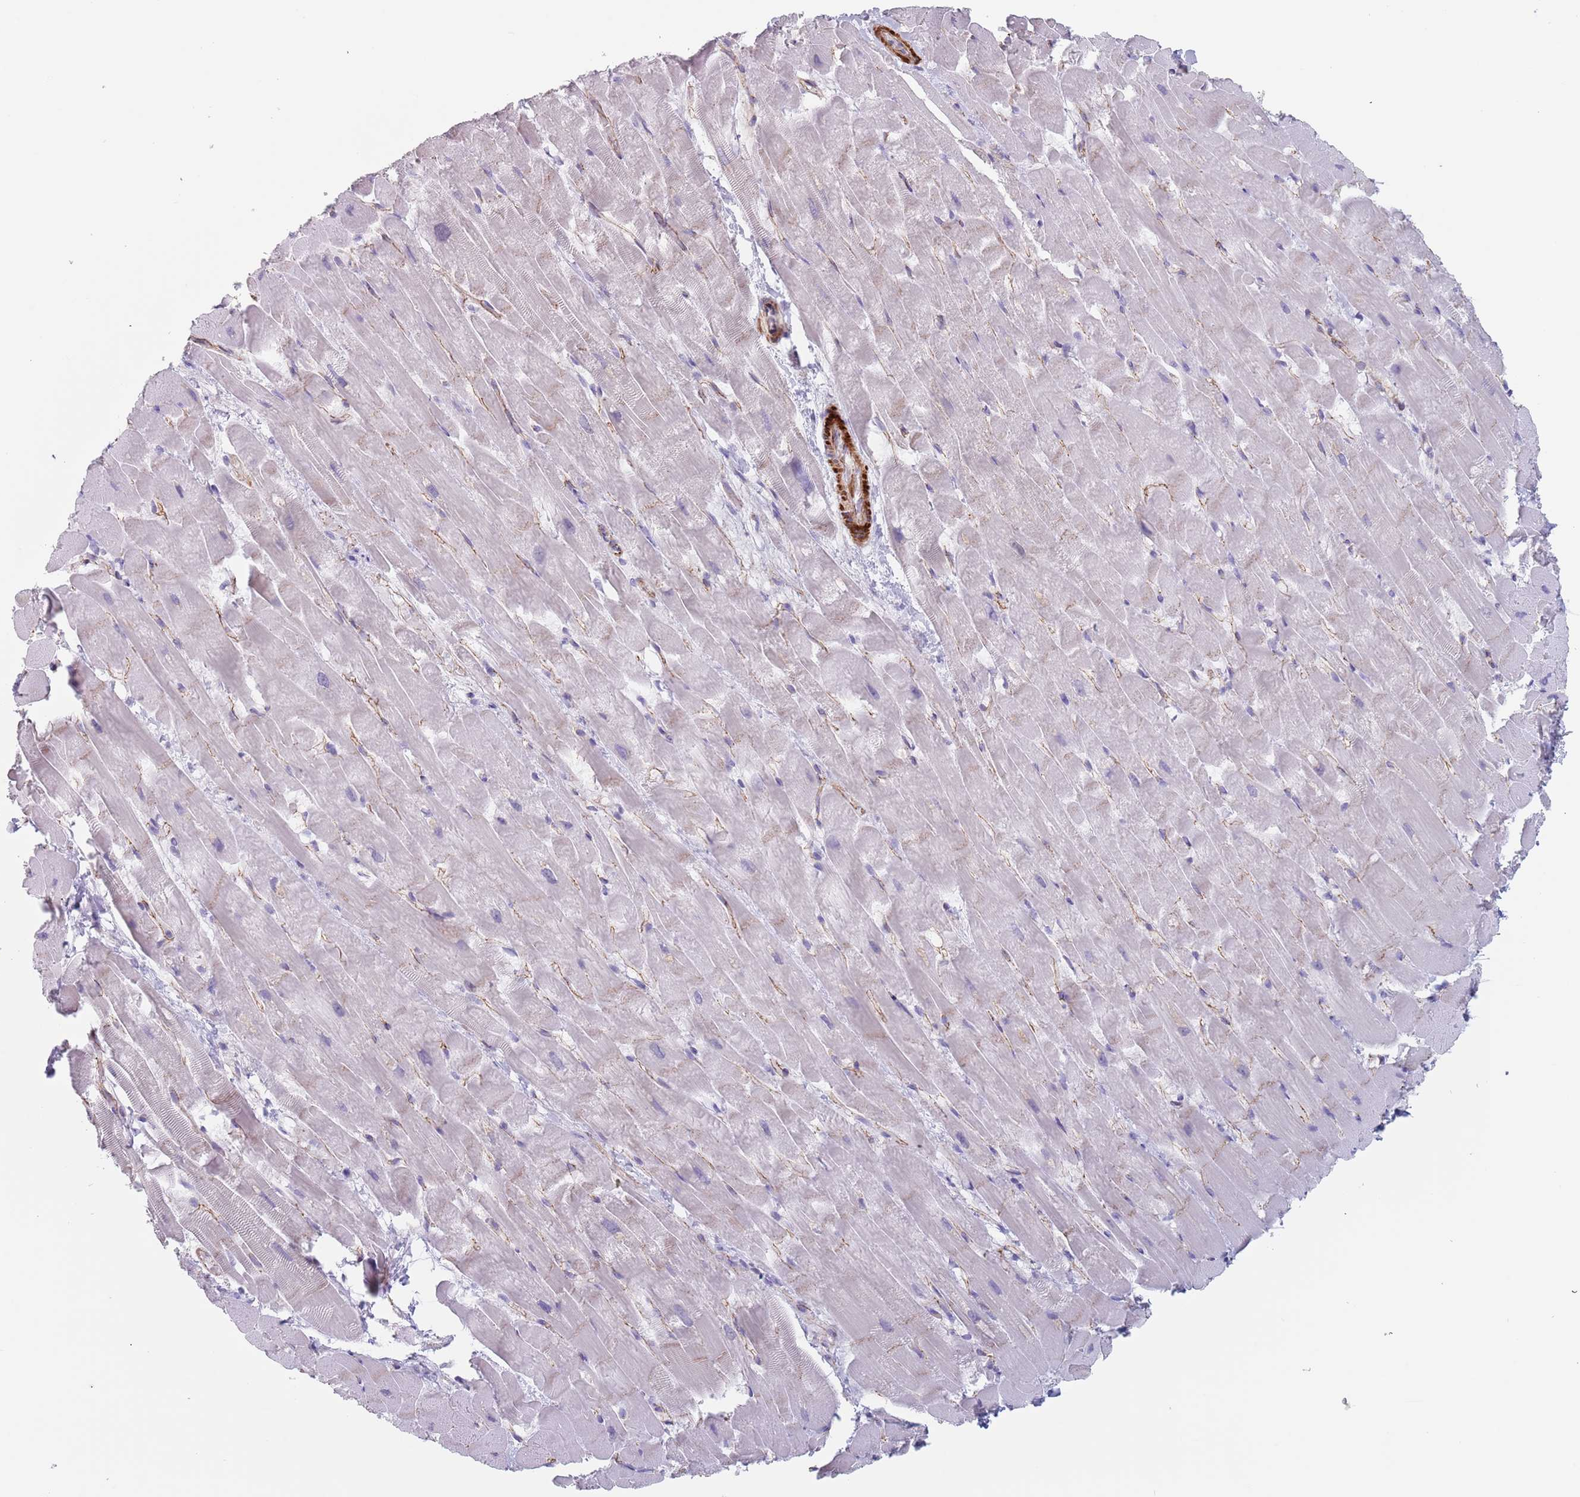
{"staining": {"intensity": "negative", "quantity": "none", "location": "none"}, "tissue": "heart muscle", "cell_type": "Cardiomyocytes", "image_type": "normal", "snomed": [{"axis": "morphology", "description": "Normal tissue, NOS"}, {"axis": "topography", "description": "Heart"}], "caption": "An immunohistochemistry histopathology image of benign heart muscle is shown. There is no staining in cardiomyocytes of heart muscle. (DAB (3,3'-diaminobenzidine) immunohistochemistry (IHC) visualized using brightfield microscopy, high magnification).", "gene": "OR5A2", "patient": {"sex": "male", "age": 37}}